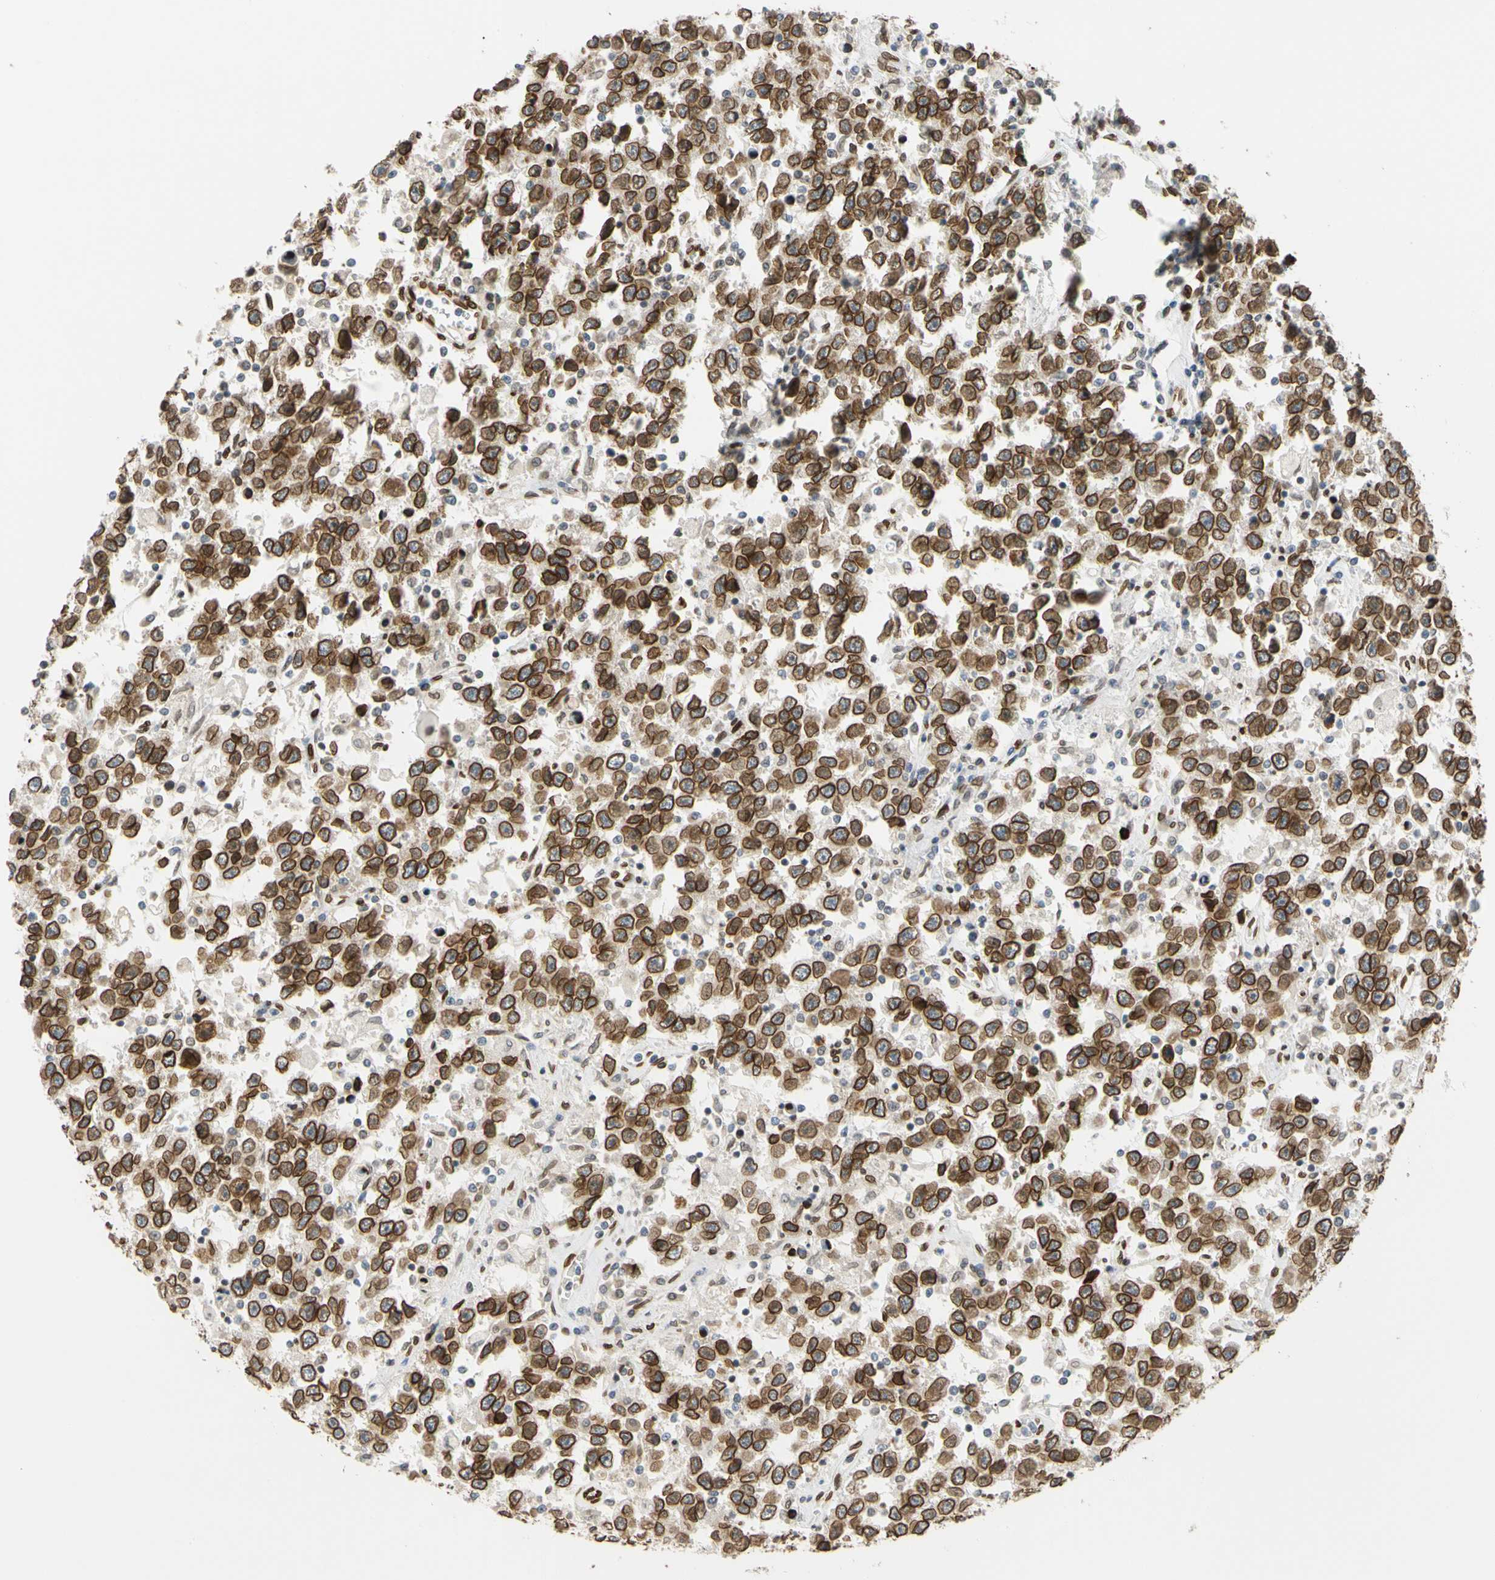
{"staining": {"intensity": "strong", "quantity": ">75%", "location": "cytoplasmic/membranous,nuclear"}, "tissue": "testis cancer", "cell_type": "Tumor cells", "image_type": "cancer", "snomed": [{"axis": "morphology", "description": "Seminoma, NOS"}, {"axis": "topography", "description": "Testis"}], "caption": "DAB (3,3'-diaminobenzidine) immunohistochemical staining of human testis cancer demonstrates strong cytoplasmic/membranous and nuclear protein positivity in about >75% of tumor cells. The protein is stained brown, and the nuclei are stained in blue (DAB IHC with brightfield microscopy, high magnification).", "gene": "SUN1", "patient": {"sex": "male", "age": 41}}